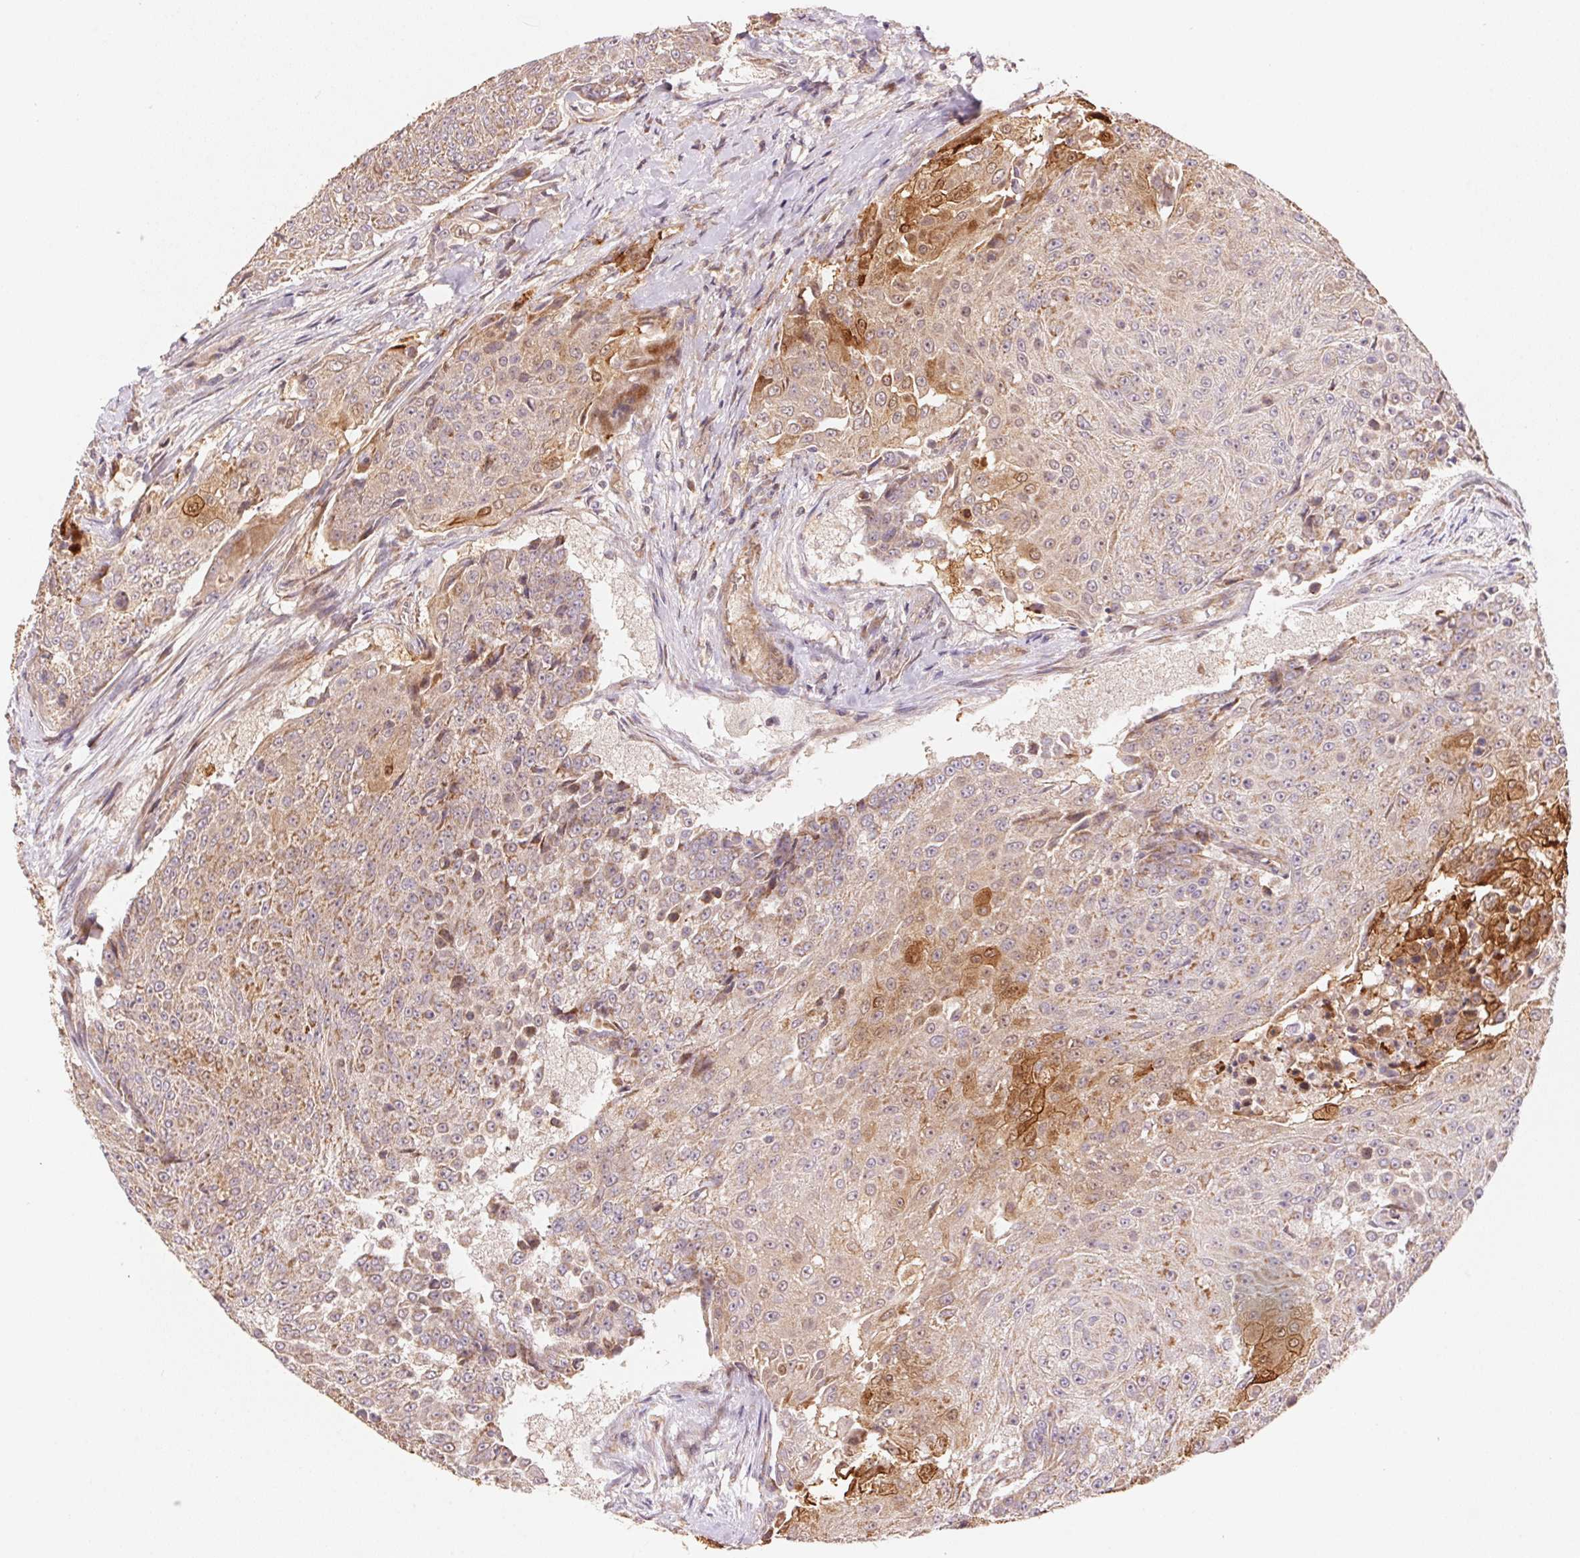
{"staining": {"intensity": "moderate", "quantity": "25%-75%", "location": "cytoplasmic/membranous"}, "tissue": "urothelial cancer", "cell_type": "Tumor cells", "image_type": "cancer", "snomed": [{"axis": "morphology", "description": "Urothelial carcinoma, High grade"}, {"axis": "topography", "description": "Urinary bladder"}], "caption": "About 25%-75% of tumor cells in urothelial cancer reveal moderate cytoplasmic/membranous protein expression as visualized by brown immunohistochemical staining.", "gene": "TNIP2", "patient": {"sex": "female", "age": 63}}